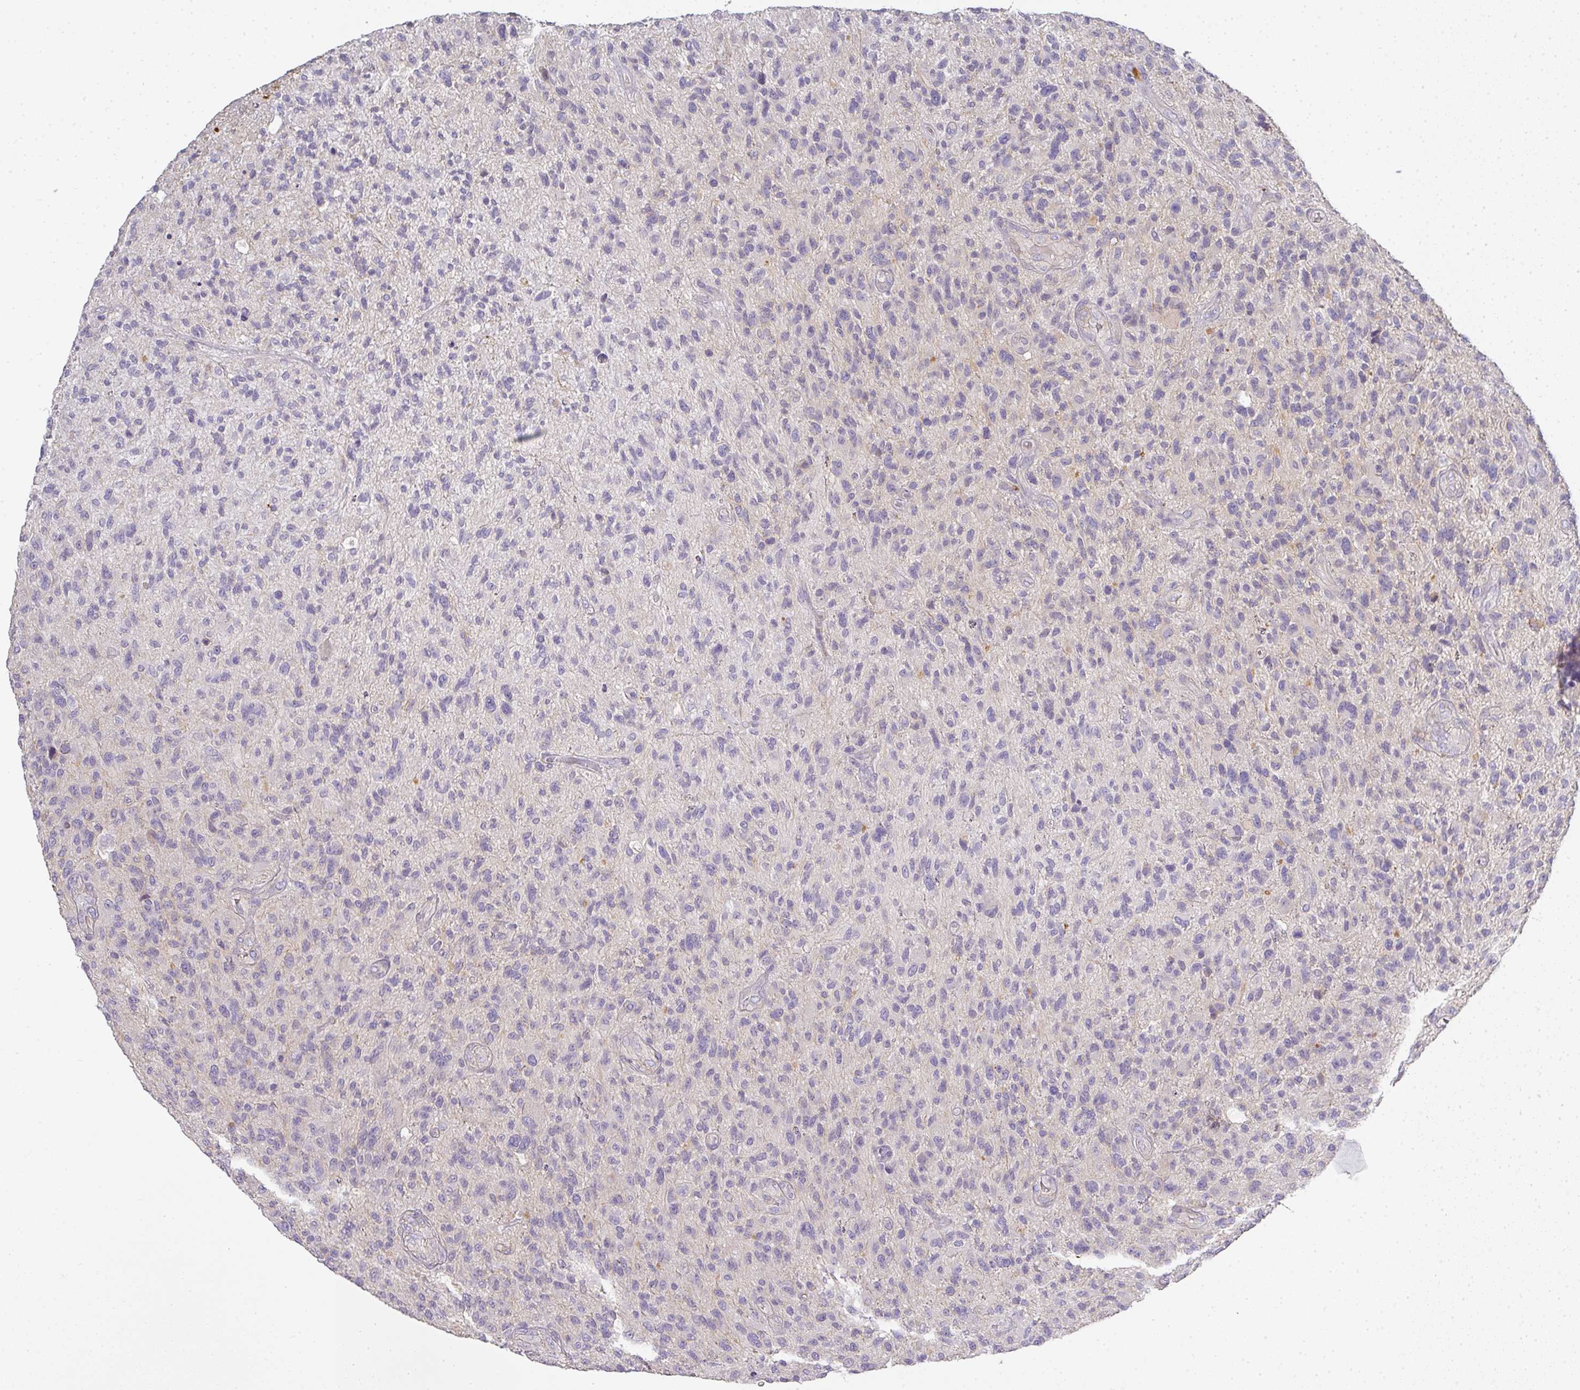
{"staining": {"intensity": "negative", "quantity": "none", "location": "none"}, "tissue": "glioma", "cell_type": "Tumor cells", "image_type": "cancer", "snomed": [{"axis": "morphology", "description": "Glioma, malignant, High grade"}, {"axis": "topography", "description": "Brain"}], "caption": "Human glioma stained for a protein using IHC shows no staining in tumor cells.", "gene": "HHEX", "patient": {"sex": "male", "age": 47}}